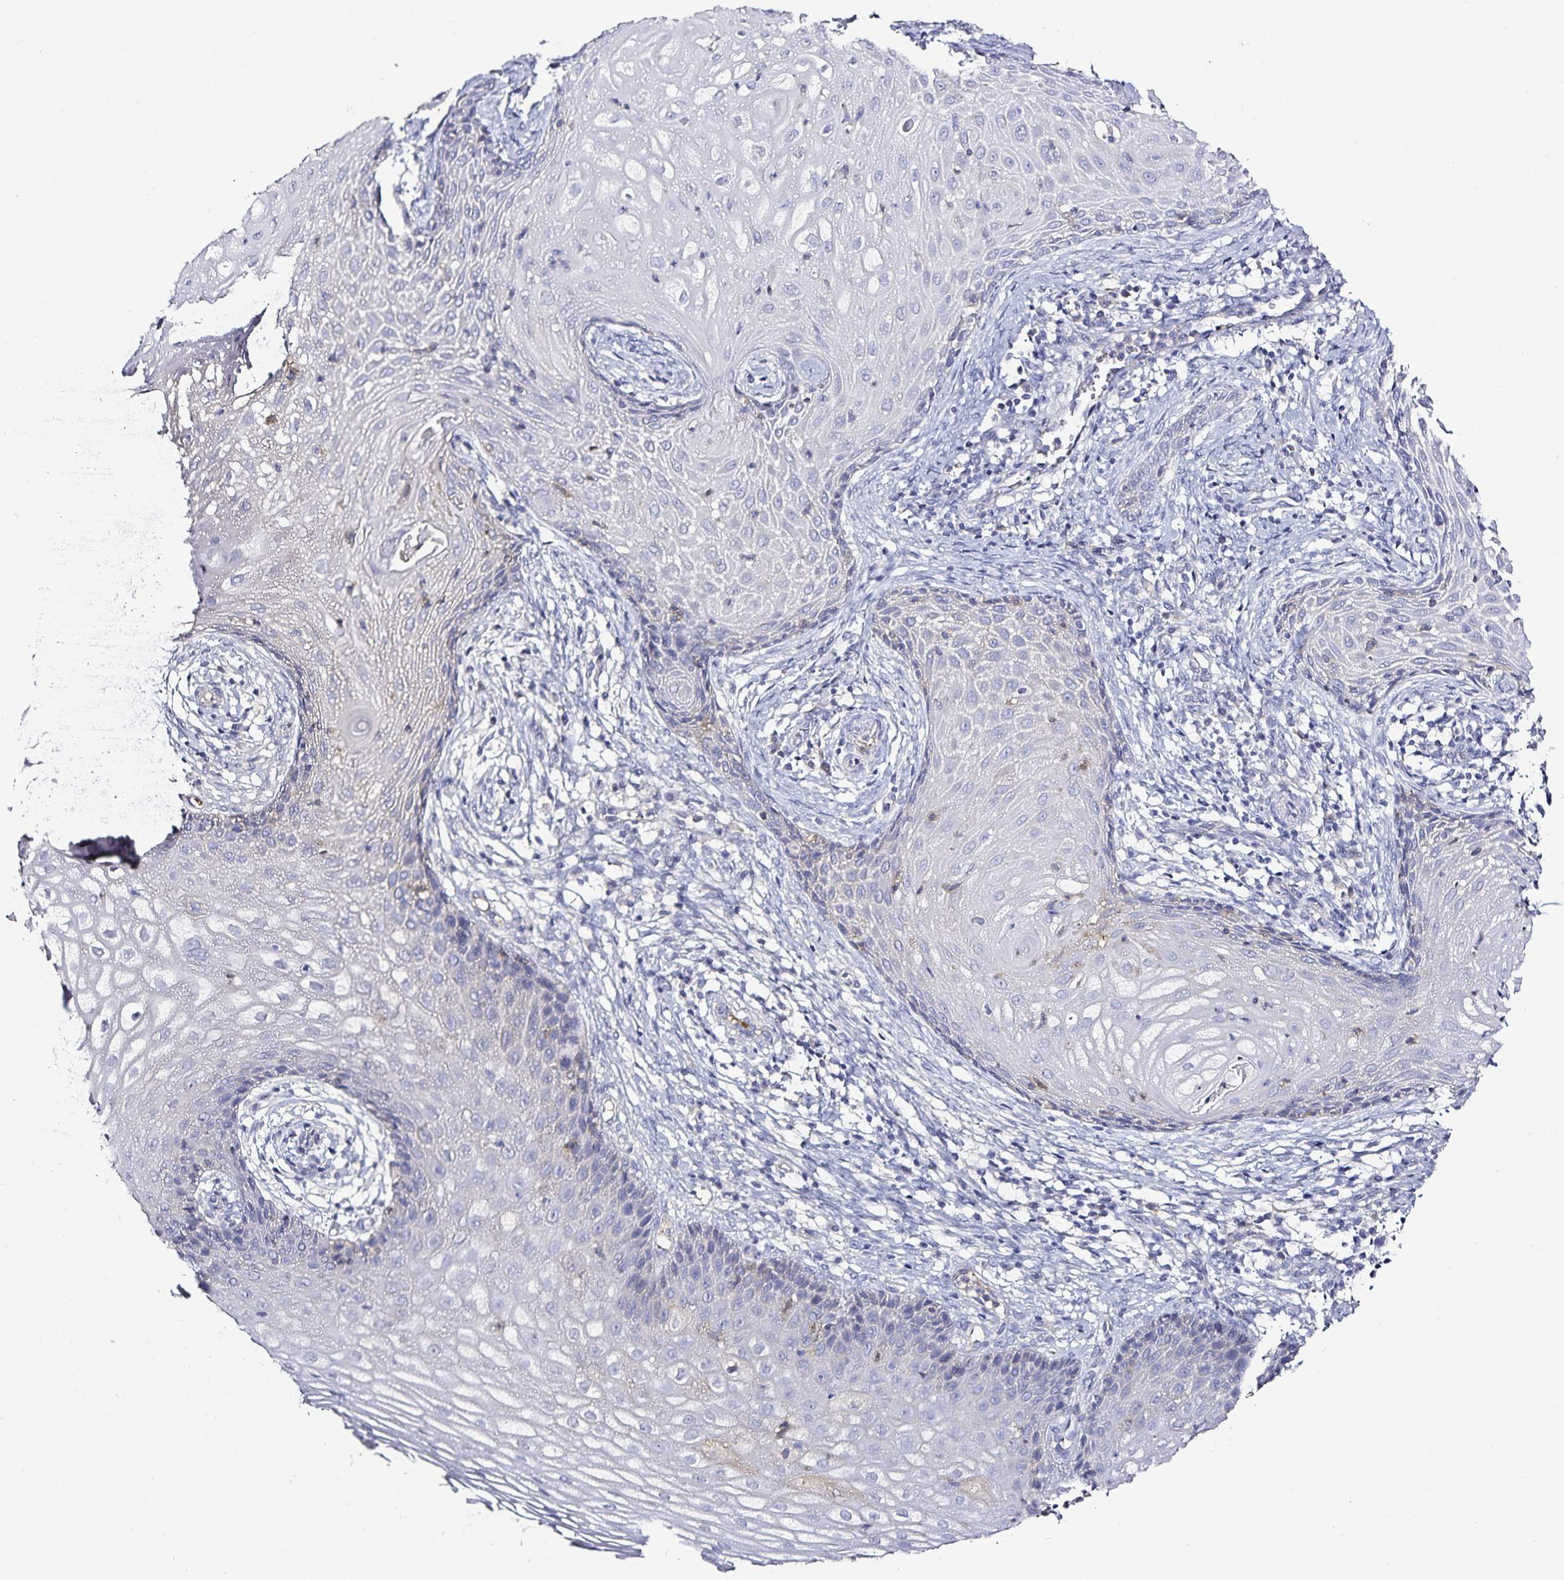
{"staining": {"intensity": "negative", "quantity": "none", "location": "none"}, "tissue": "cervical cancer", "cell_type": "Tumor cells", "image_type": "cancer", "snomed": [{"axis": "morphology", "description": "Squamous cell carcinoma, NOS"}, {"axis": "topography", "description": "Cervix"}], "caption": "Tumor cells are negative for protein expression in human cervical cancer (squamous cell carcinoma).", "gene": "TTR", "patient": {"sex": "female", "age": 30}}